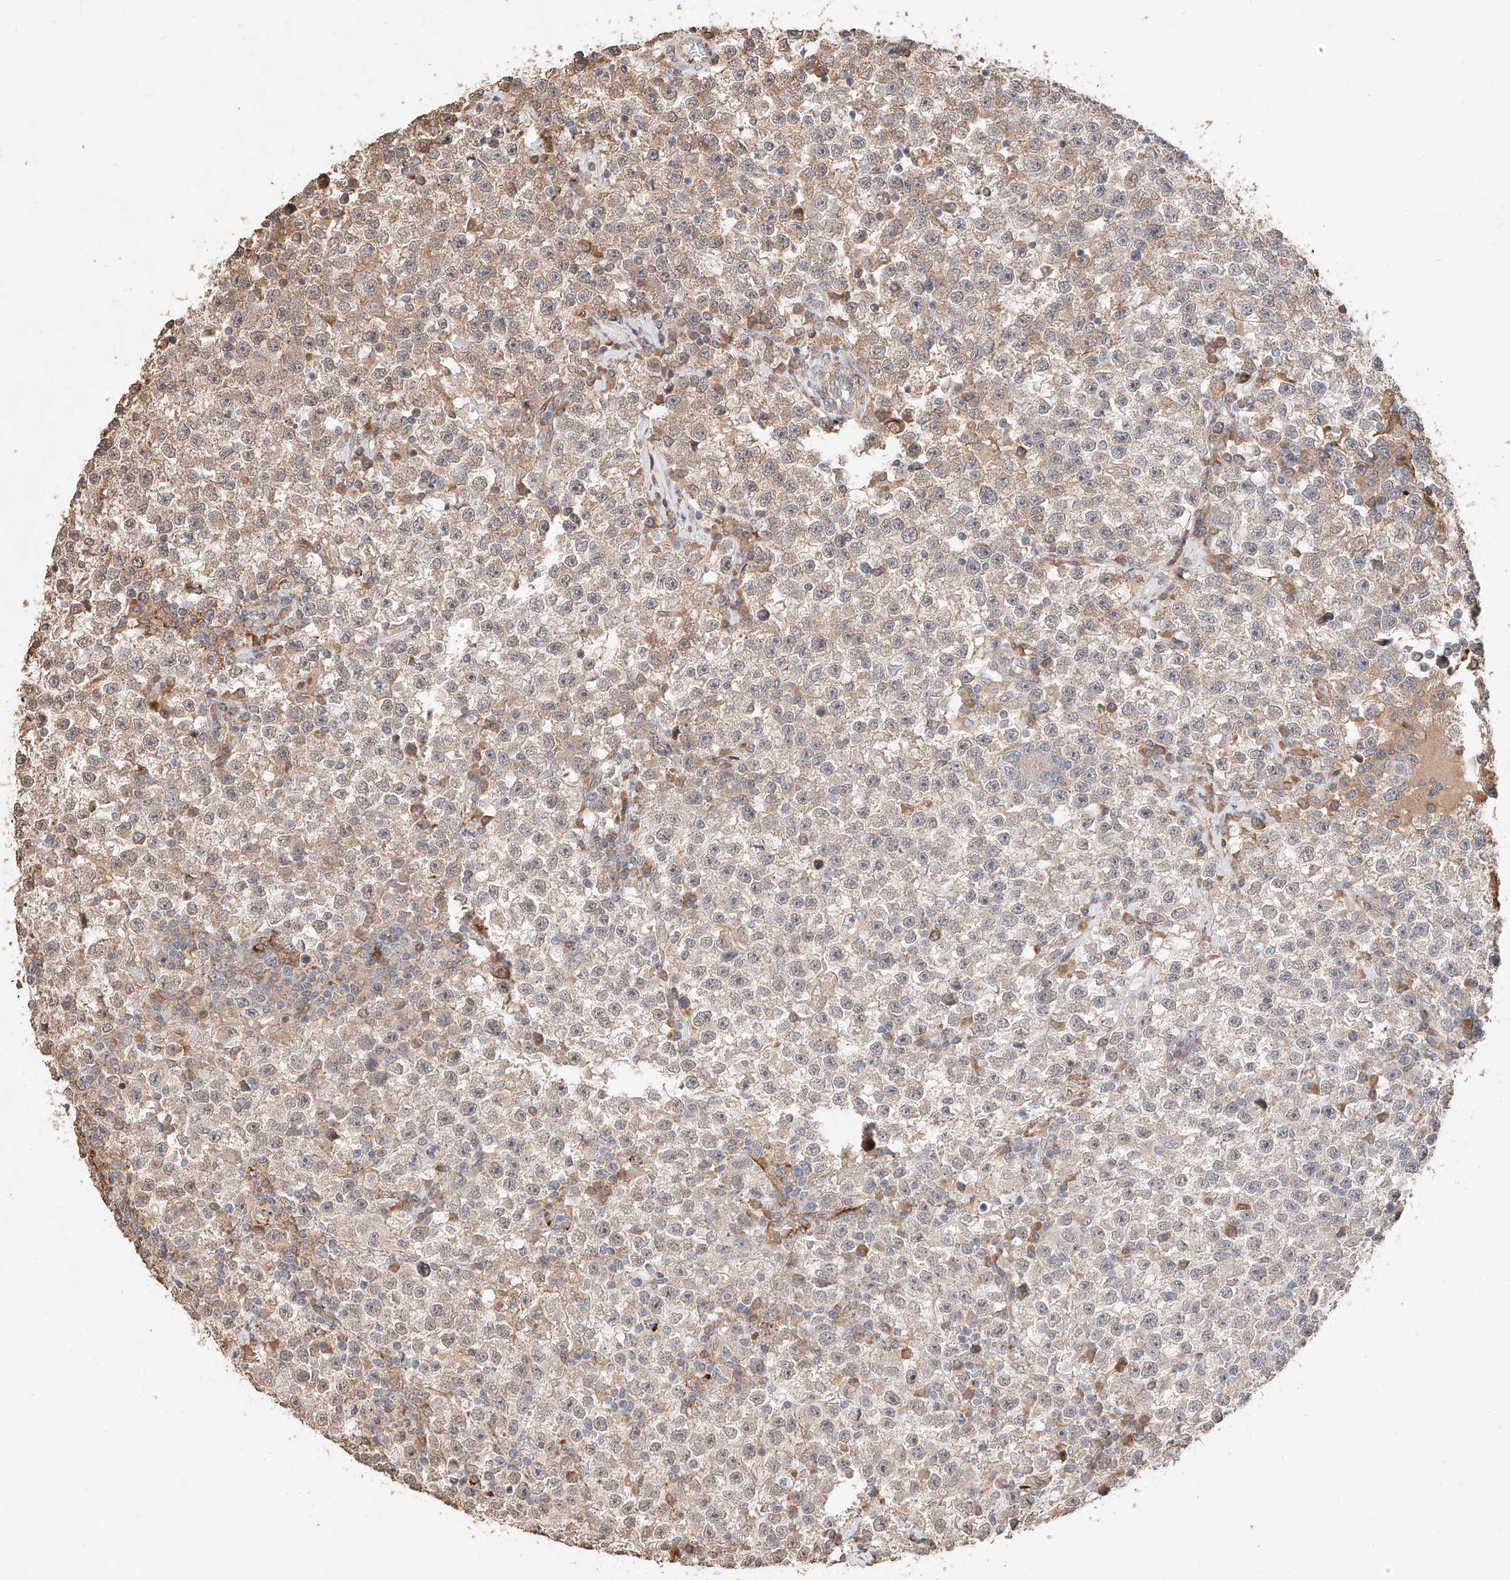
{"staining": {"intensity": "weak", "quantity": "25%-75%", "location": "cytoplasmic/membranous"}, "tissue": "testis cancer", "cell_type": "Tumor cells", "image_type": "cancer", "snomed": [{"axis": "morphology", "description": "Seminoma, NOS"}, {"axis": "topography", "description": "Testis"}], "caption": "IHC of seminoma (testis) demonstrates low levels of weak cytoplasmic/membranous expression in approximately 25%-75% of tumor cells. The staining was performed using DAB (3,3'-diaminobenzidine) to visualize the protein expression in brown, while the nuclei were stained in blue with hematoxylin (Magnification: 20x).", "gene": "SUSD6", "patient": {"sex": "male", "age": 22}}